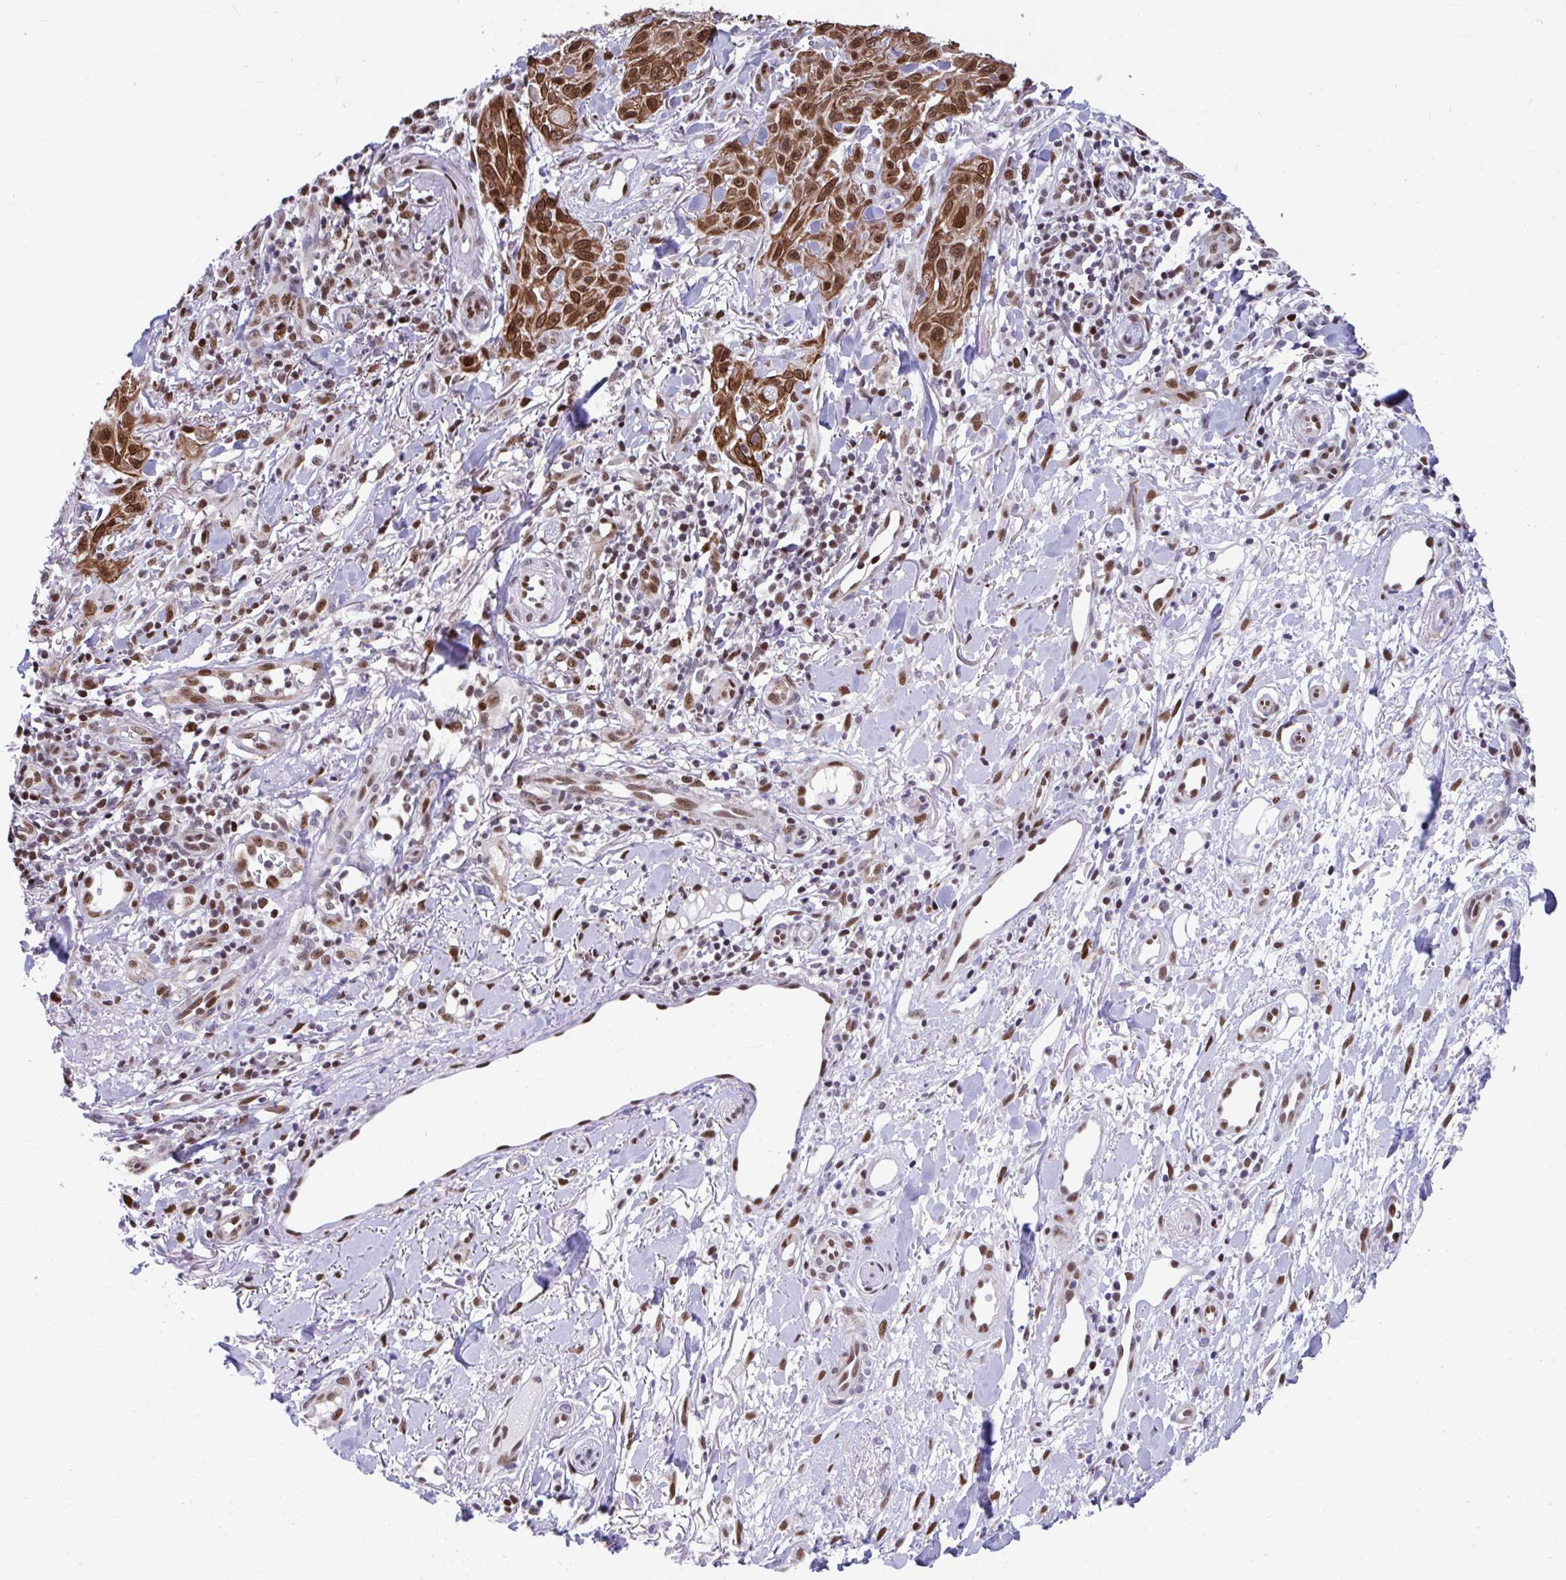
{"staining": {"intensity": "strong", "quantity": ">75%", "location": "cytoplasmic/membranous,nuclear"}, "tissue": "skin cancer", "cell_type": "Tumor cells", "image_type": "cancer", "snomed": [{"axis": "morphology", "description": "Squamous cell carcinoma, NOS"}, {"axis": "topography", "description": "Skin"}], "caption": "Tumor cells reveal high levels of strong cytoplasmic/membranous and nuclear positivity in approximately >75% of cells in human skin cancer (squamous cell carcinoma).", "gene": "SLC35C2", "patient": {"sex": "male", "age": 86}}